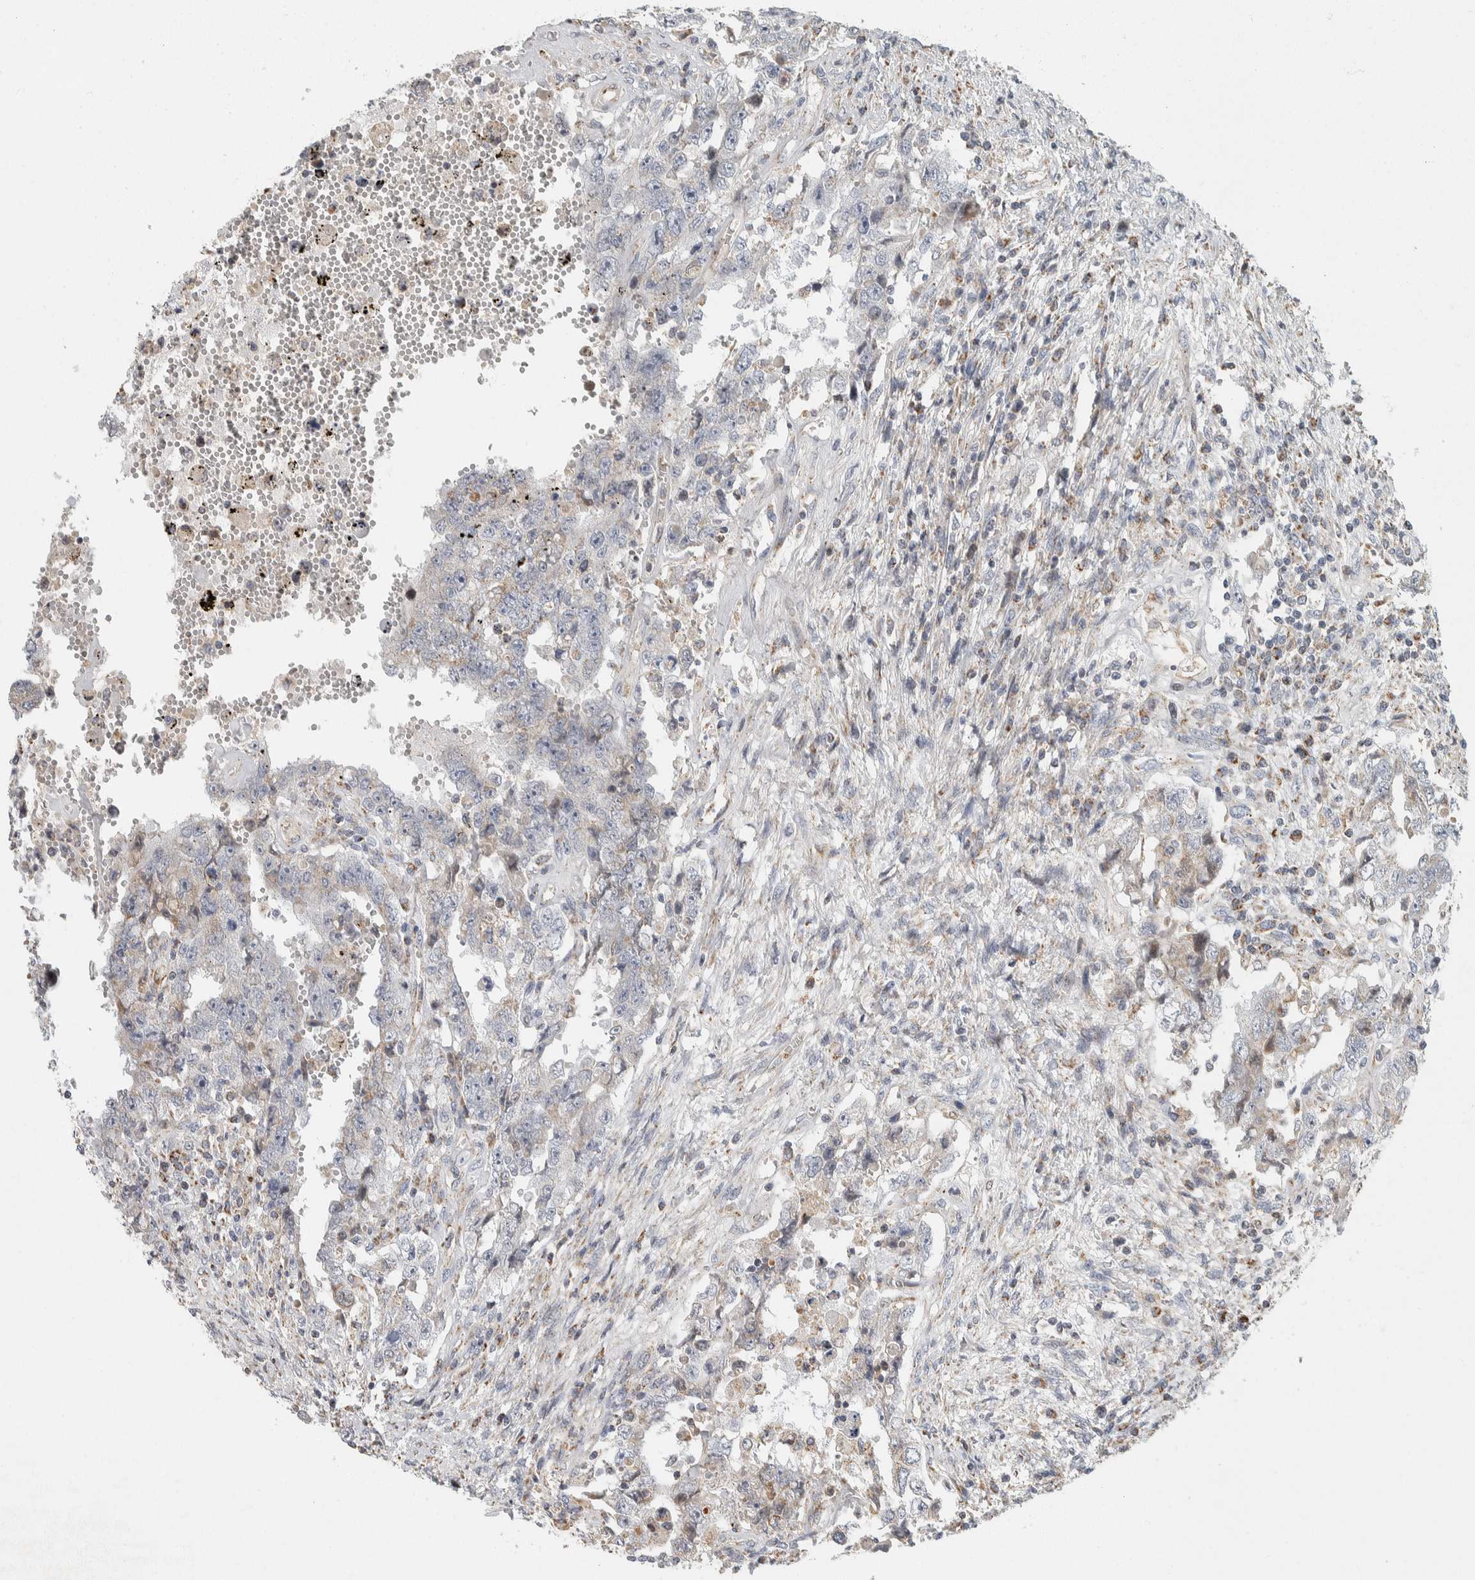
{"staining": {"intensity": "negative", "quantity": "none", "location": "none"}, "tissue": "testis cancer", "cell_type": "Tumor cells", "image_type": "cancer", "snomed": [{"axis": "morphology", "description": "Carcinoma, Embryonal, NOS"}, {"axis": "topography", "description": "Testis"}], "caption": "High magnification brightfield microscopy of testis cancer stained with DAB (3,3'-diaminobenzidine) (brown) and counterstained with hematoxylin (blue): tumor cells show no significant expression.", "gene": "AFP", "patient": {"sex": "male", "age": 26}}